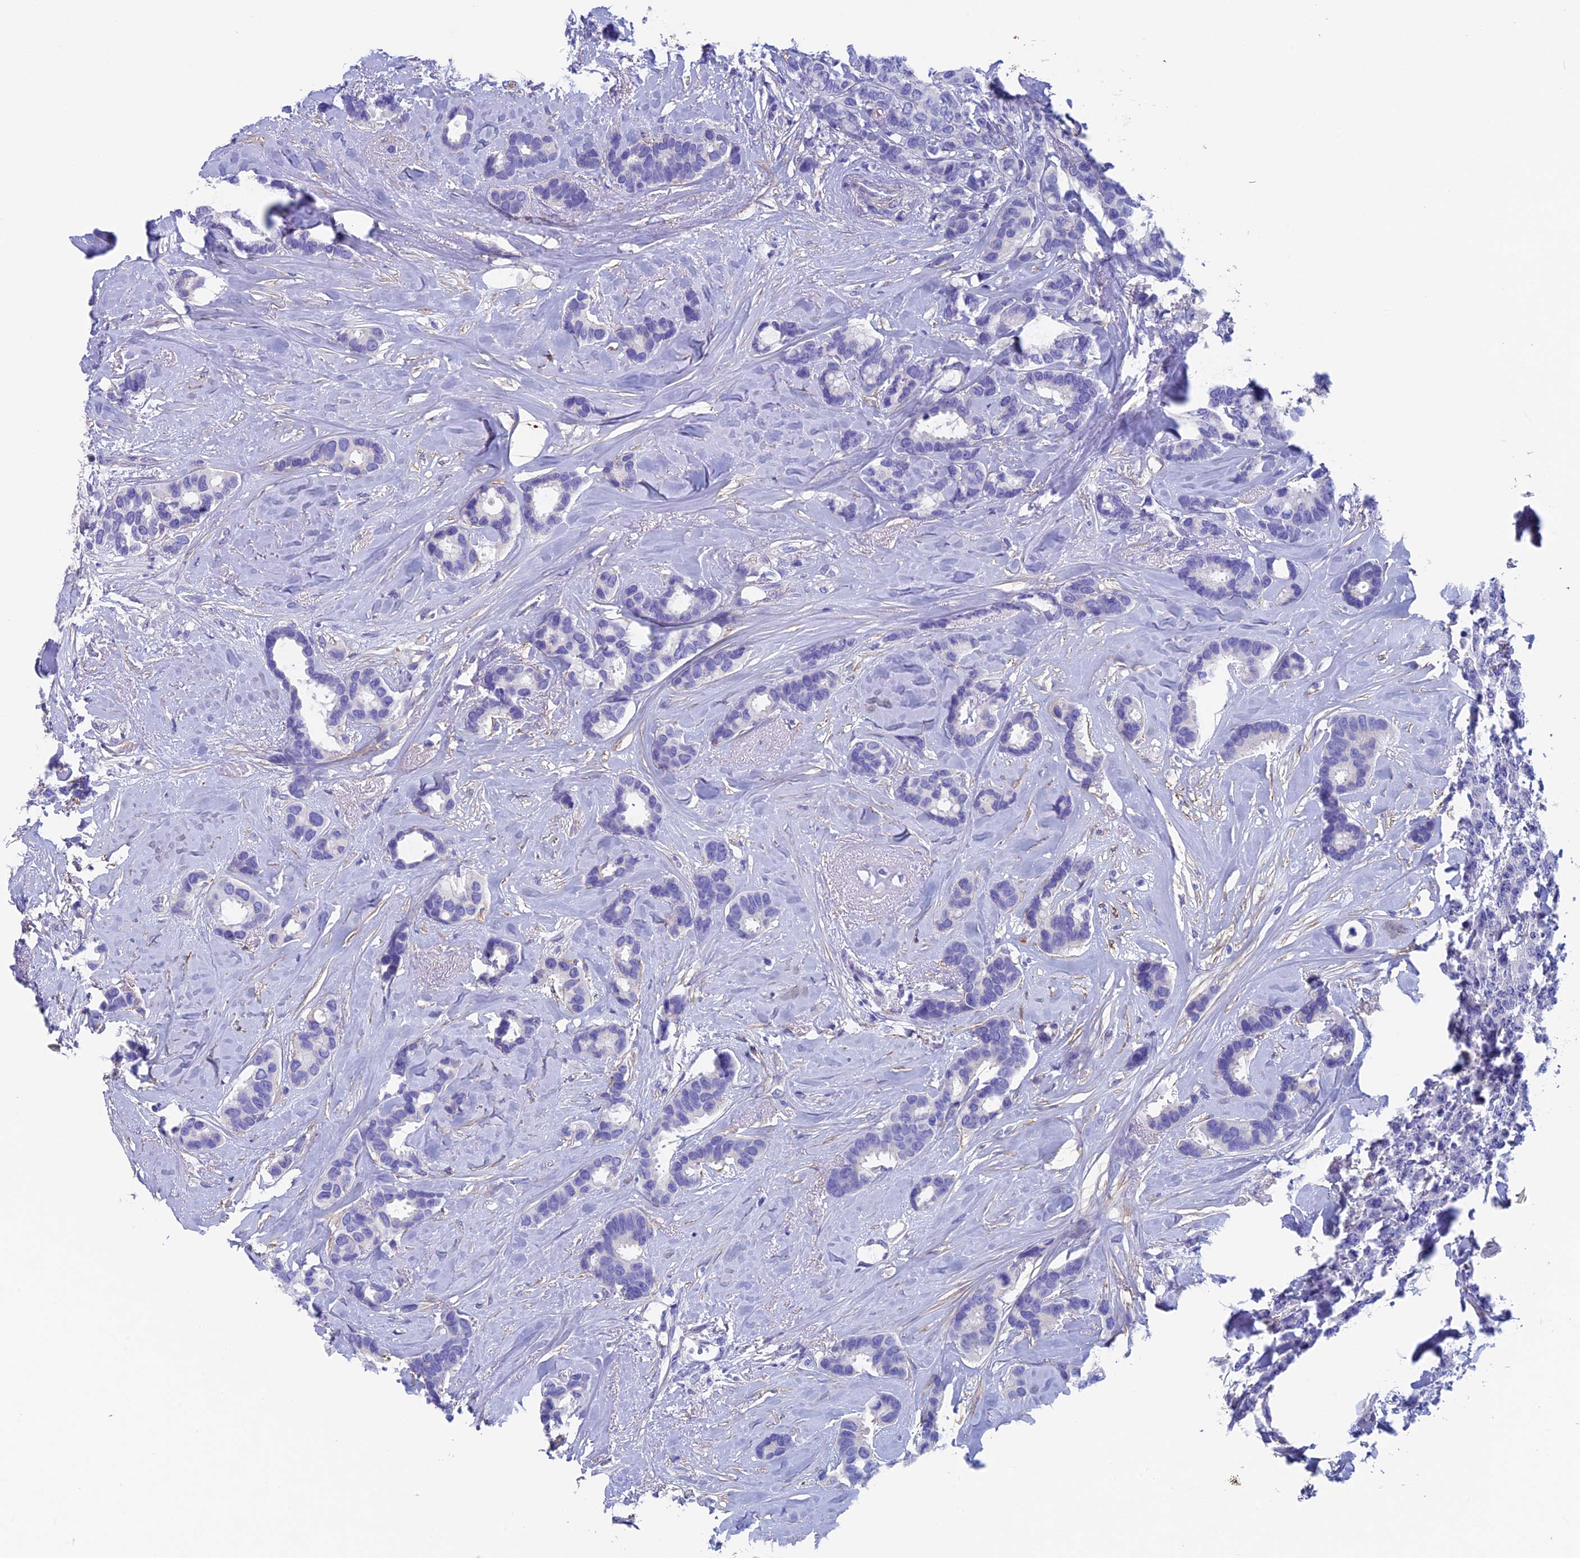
{"staining": {"intensity": "negative", "quantity": "none", "location": "none"}, "tissue": "breast cancer", "cell_type": "Tumor cells", "image_type": "cancer", "snomed": [{"axis": "morphology", "description": "Duct carcinoma"}, {"axis": "topography", "description": "Breast"}], "caption": "Tumor cells are negative for brown protein staining in breast intraductal carcinoma.", "gene": "ADH7", "patient": {"sex": "female", "age": 87}}